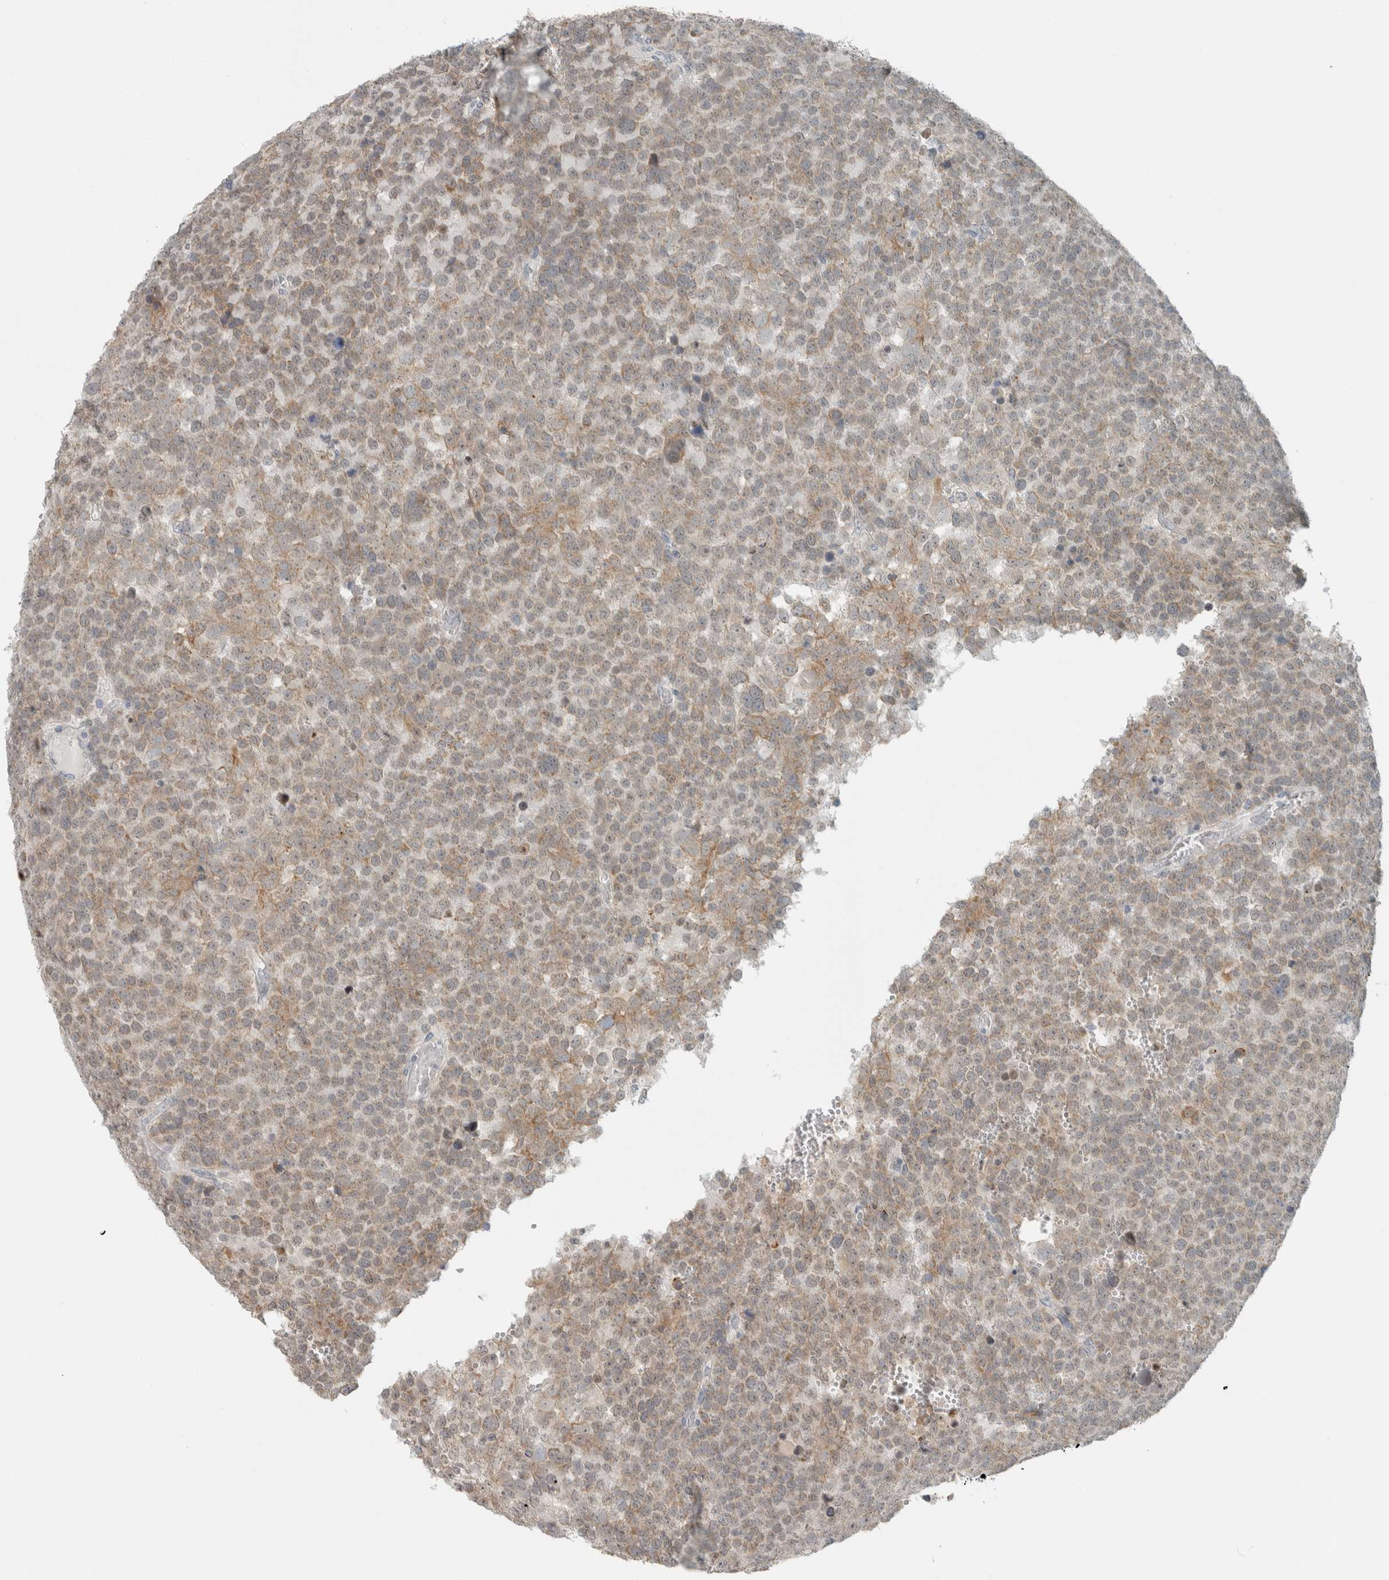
{"staining": {"intensity": "weak", "quantity": ">75%", "location": "cytoplasmic/membranous"}, "tissue": "testis cancer", "cell_type": "Tumor cells", "image_type": "cancer", "snomed": [{"axis": "morphology", "description": "Seminoma, NOS"}, {"axis": "topography", "description": "Testis"}], "caption": "The immunohistochemical stain labels weak cytoplasmic/membranous expression in tumor cells of testis cancer tissue. (DAB = brown stain, brightfield microscopy at high magnification).", "gene": "TRIT1", "patient": {"sex": "male", "age": 71}}